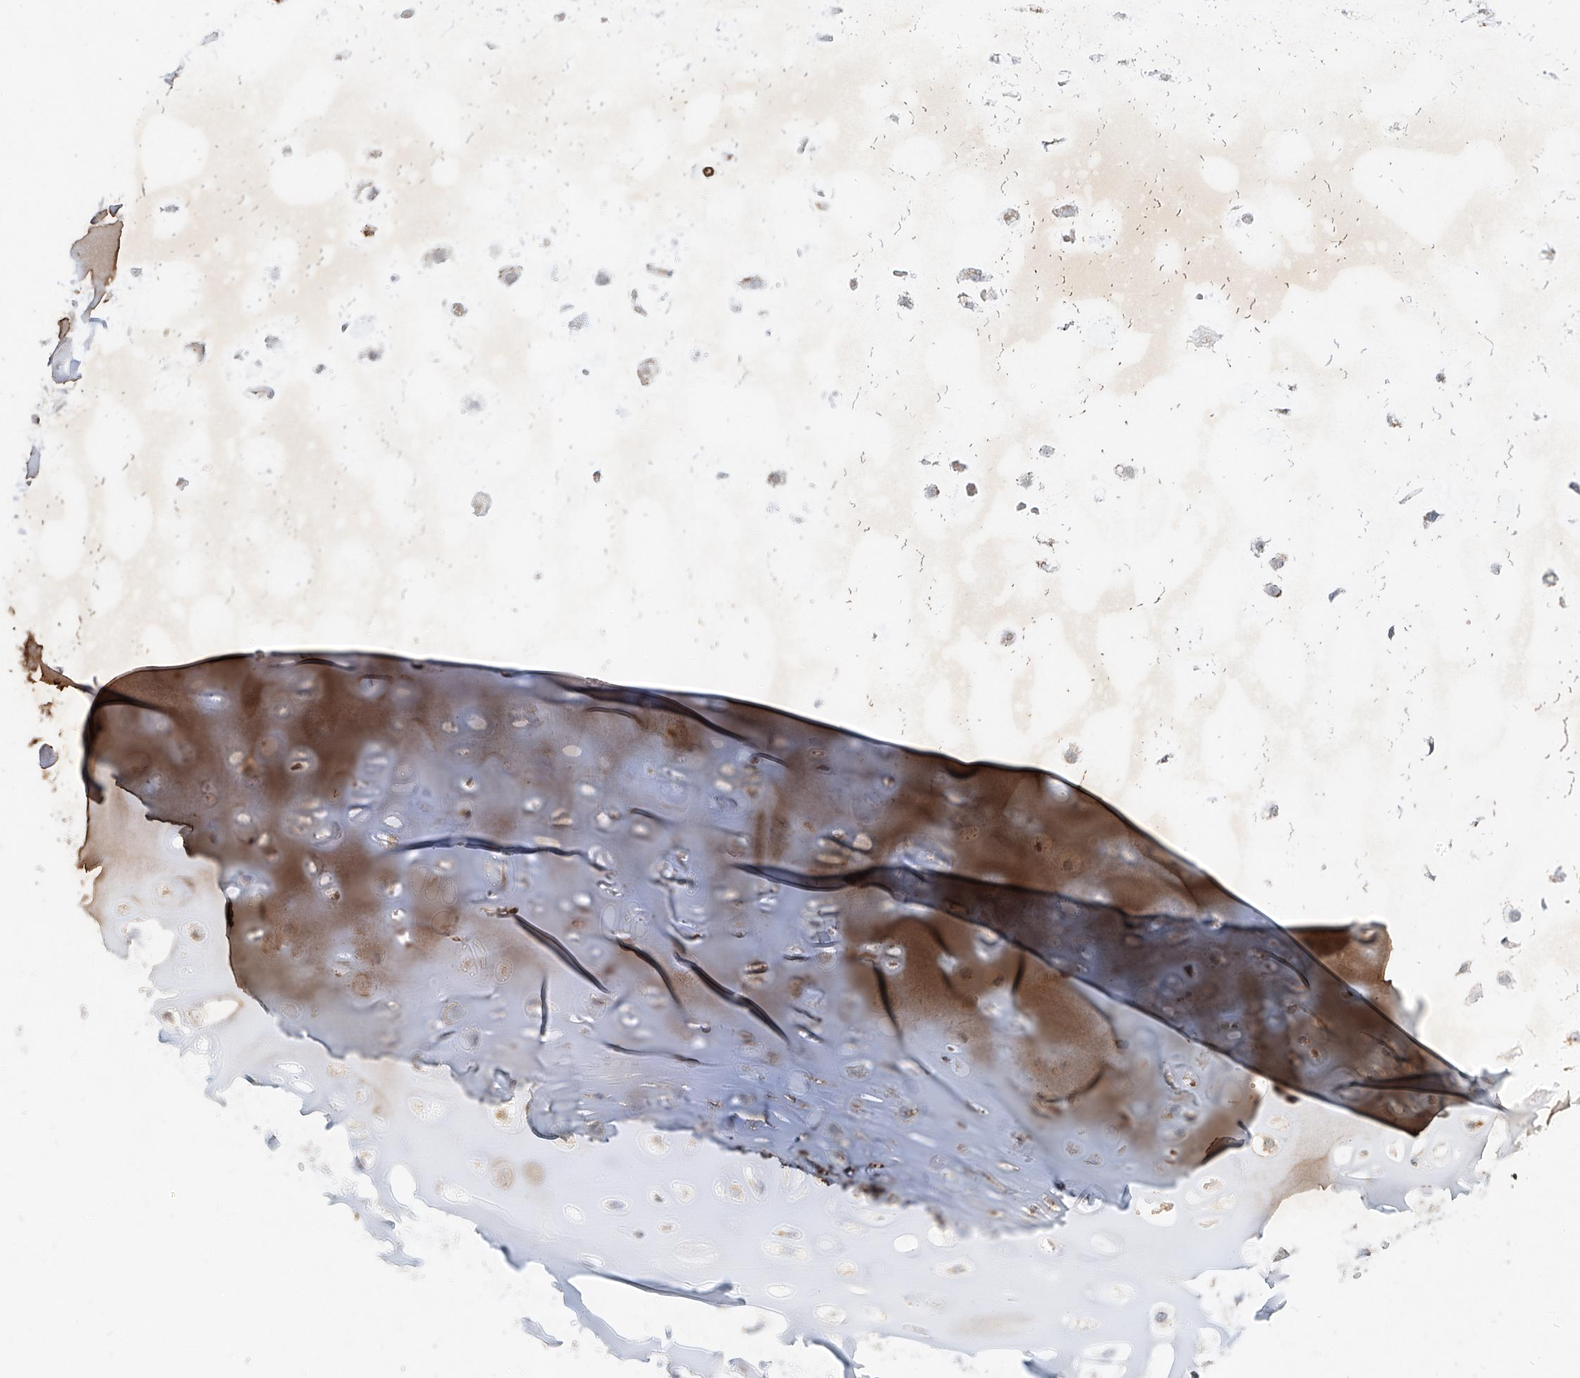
{"staining": {"intensity": "weak", "quantity": "<25%", "location": "cytoplasmic/membranous"}, "tissue": "adipose tissue", "cell_type": "Adipocytes", "image_type": "normal", "snomed": [{"axis": "morphology", "description": "Normal tissue, NOS"}, {"axis": "morphology", "description": "Basal cell carcinoma"}, {"axis": "topography", "description": "Cartilage tissue"}, {"axis": "topography", "description": "Nasopharynx"}, {"axis": "topography", "description": "Oral tissue"}], "caption": "A high-resolution photomicrograph shows IHC staining of normal adipose tissue, which shows no significant staining in adipocytes.", "gene": "MFSD4B", "patient": {"sex": "female", "age": 77}}